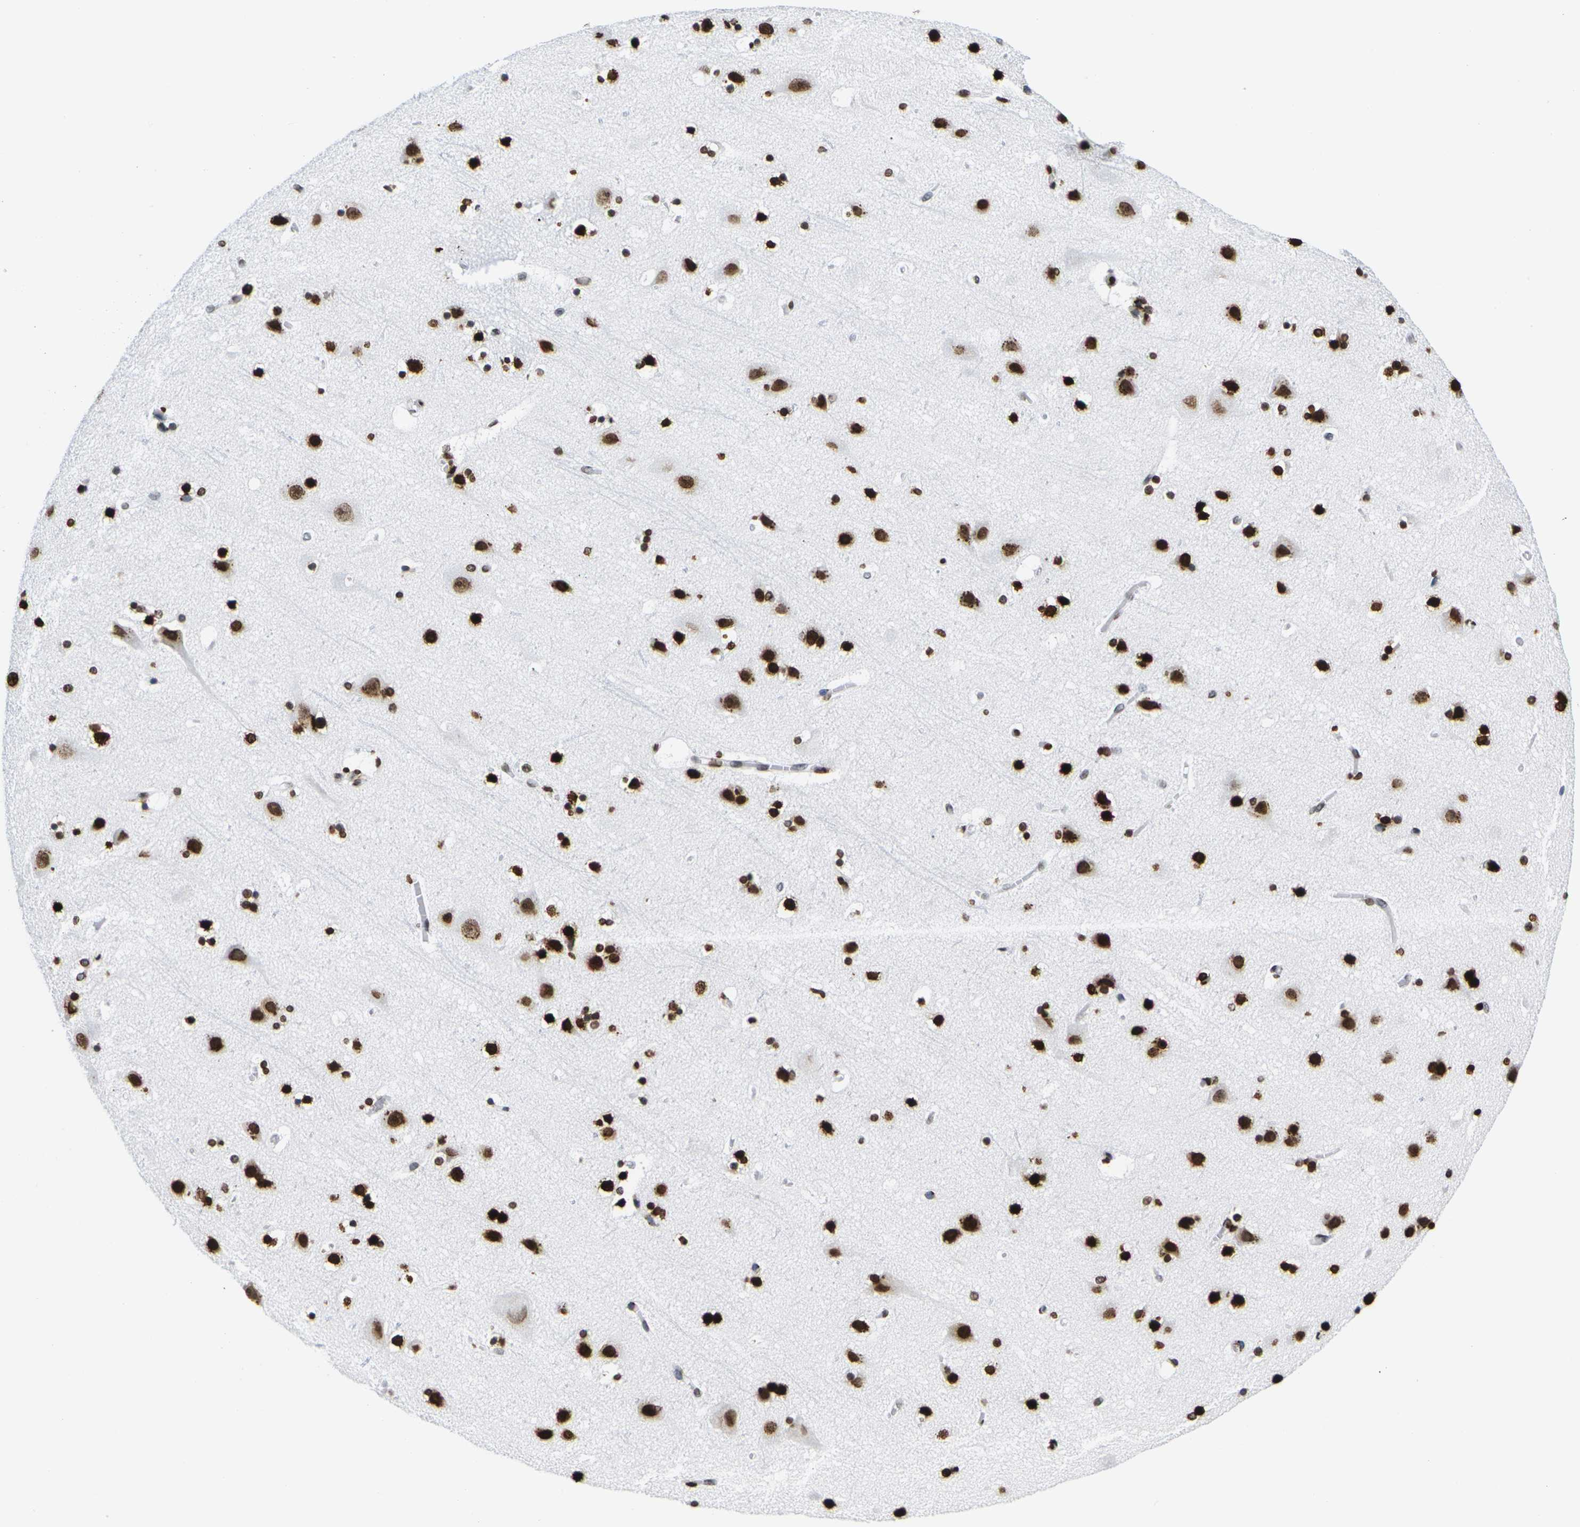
{"staining": {"intensity": "moderate", "quantity": "<25%", "location": "nuclear"}, "tissue": "cerebral cortex", "cell_type": "Endothelial cells", "image_type": "normal", "snomed": [{"axis": "morphology", "description": "Normal tissue, NOS"}, {"axis": "topography", "description": "Cerebral cortex"}], "caption": "Protein staining by immunohistochemistry shows moderate nuclear expression in approximately <25% of endothelial cells in normal cerebral cortex.", "gene": "H2AC21", "patient": {"sex": "male", "age": 45}}